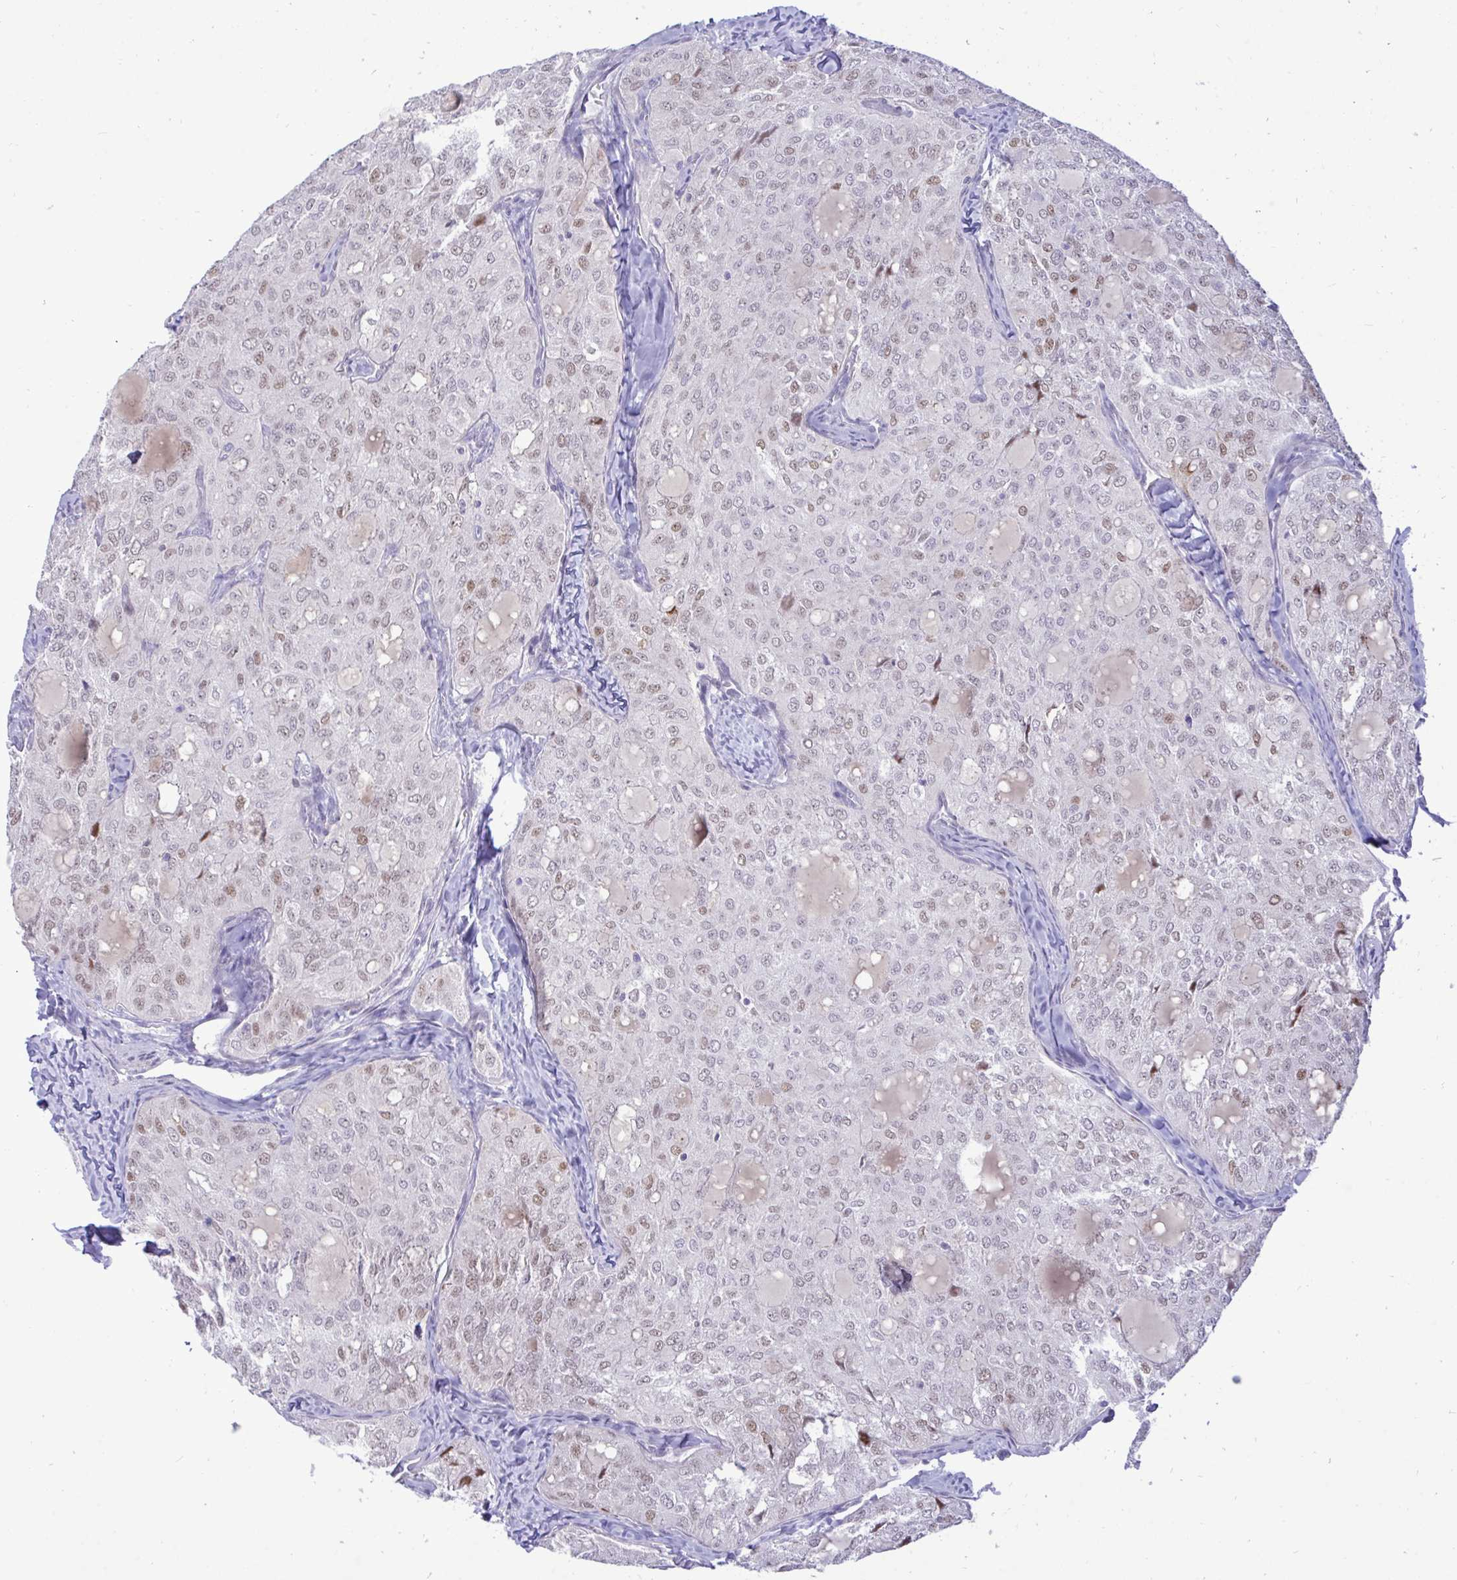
{"staining": {"intensity": "weak", "quantity": "25%-75%", "location": "nuclear"}, "tissue": "thyroid cancer", "cell_type": "Tumor cells", "image_type": "cancer", "snomed": [{"axis": "morphology", "description": "Follicular adenoma carcinoma, NOS"}, {"axis": "topography", "description": "Thyroid gland"}], "caption": "Thyroid cancer (follicular adenoma carcinoma) stained with a protein marker demonstrates weak staining in tumor cells.", "gene": "EPOP", "patient": {"sex": "male", "age": 75}}